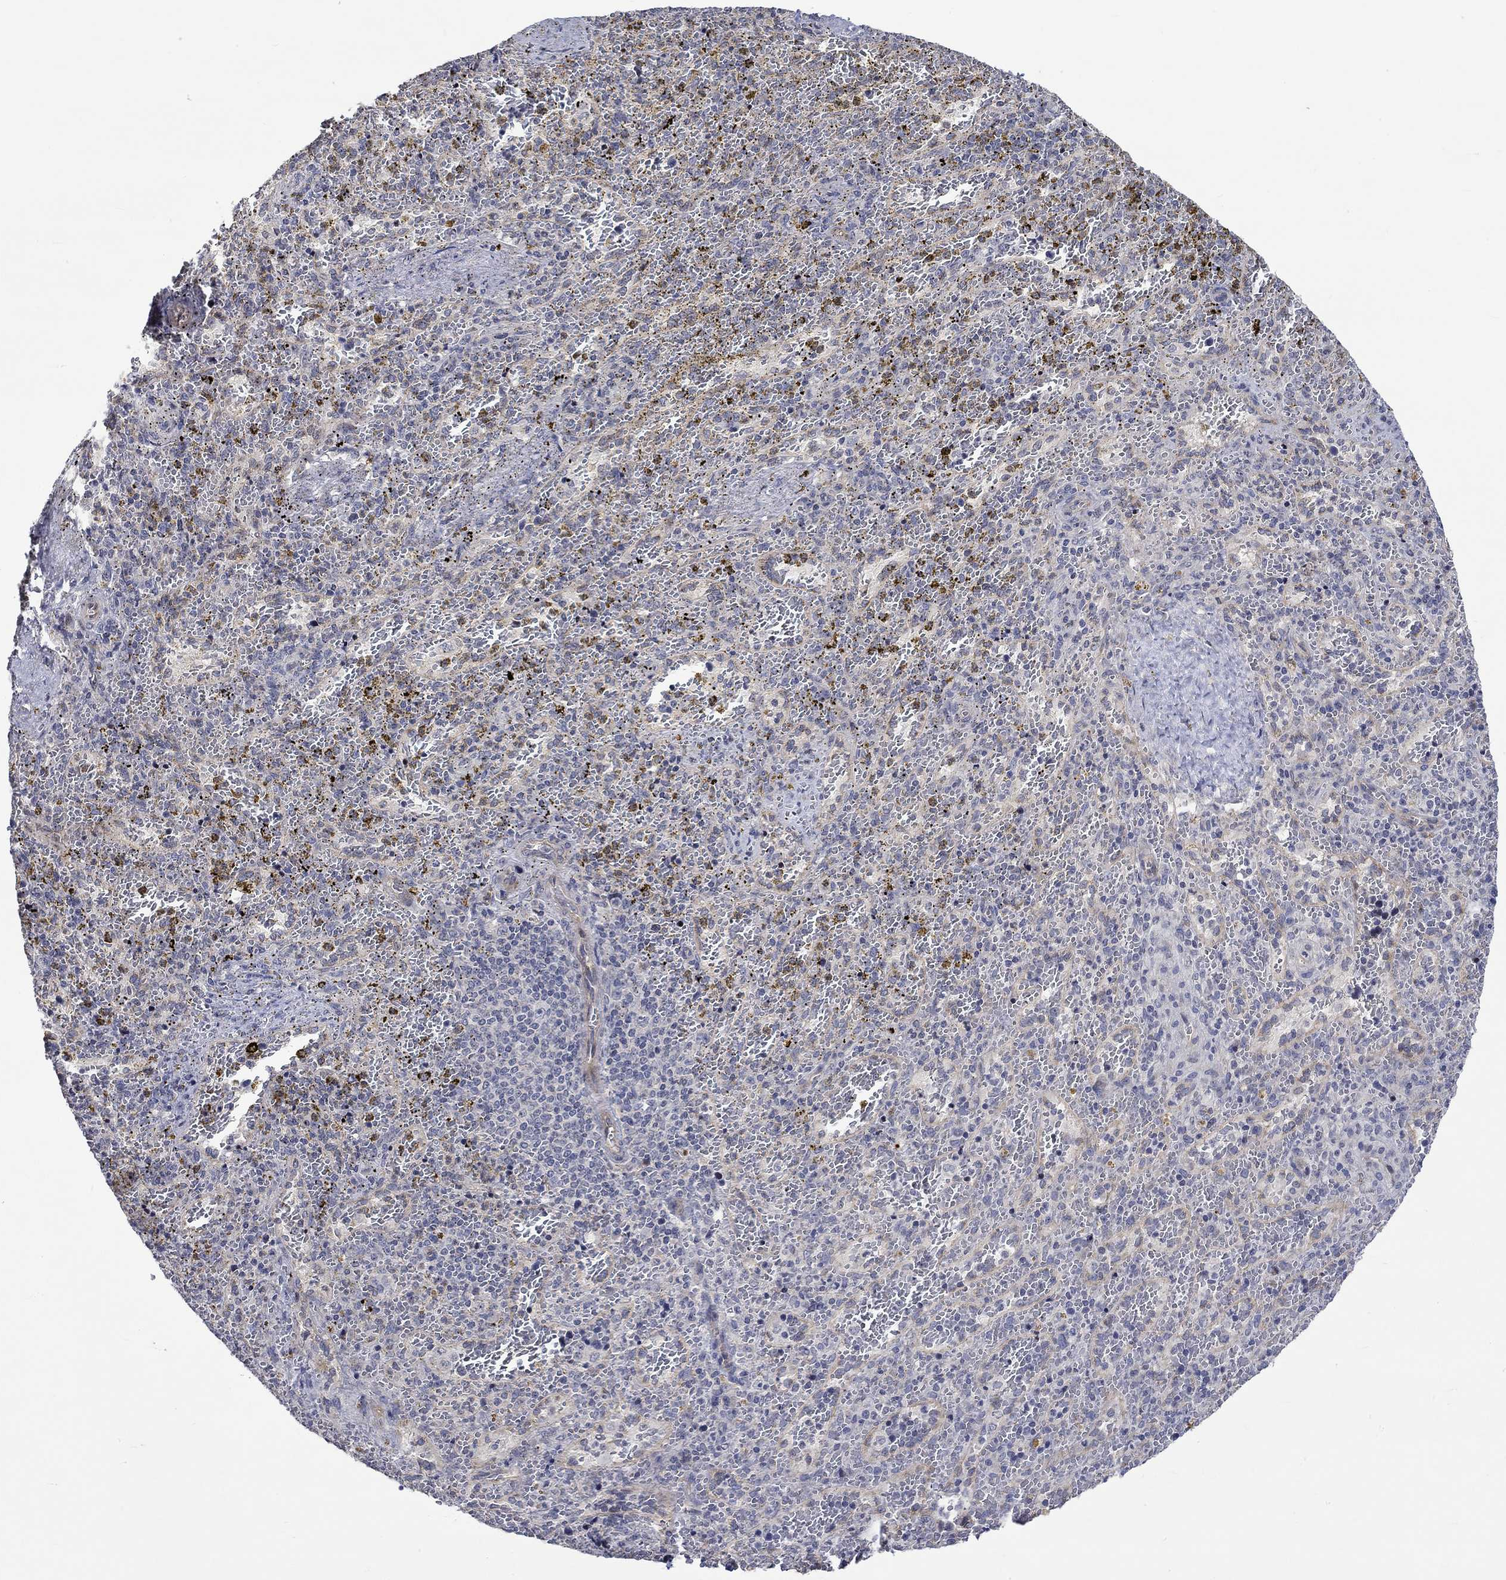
{"staining": {"intensity": "negative", "quantity": "none", "location": "none"}, "tissue": "spleen", "cell_type": "Cells in red pulp", "image_type": "normal", "snomed": [{"axis": "morphology", "description": "Normal tissue, NOS"}, {"axis": "topography", "description": "Spleen"}], "caption": "High power microscopy photomicrograph of an IHC histopathology image of benign spleen, revealing no significant expression in cells in red pulp. (Immunohistochemistry, brightfield microscopy, high magnification).", "gene": "GJA5", "patient": {"sex": "female", "age": 50}}